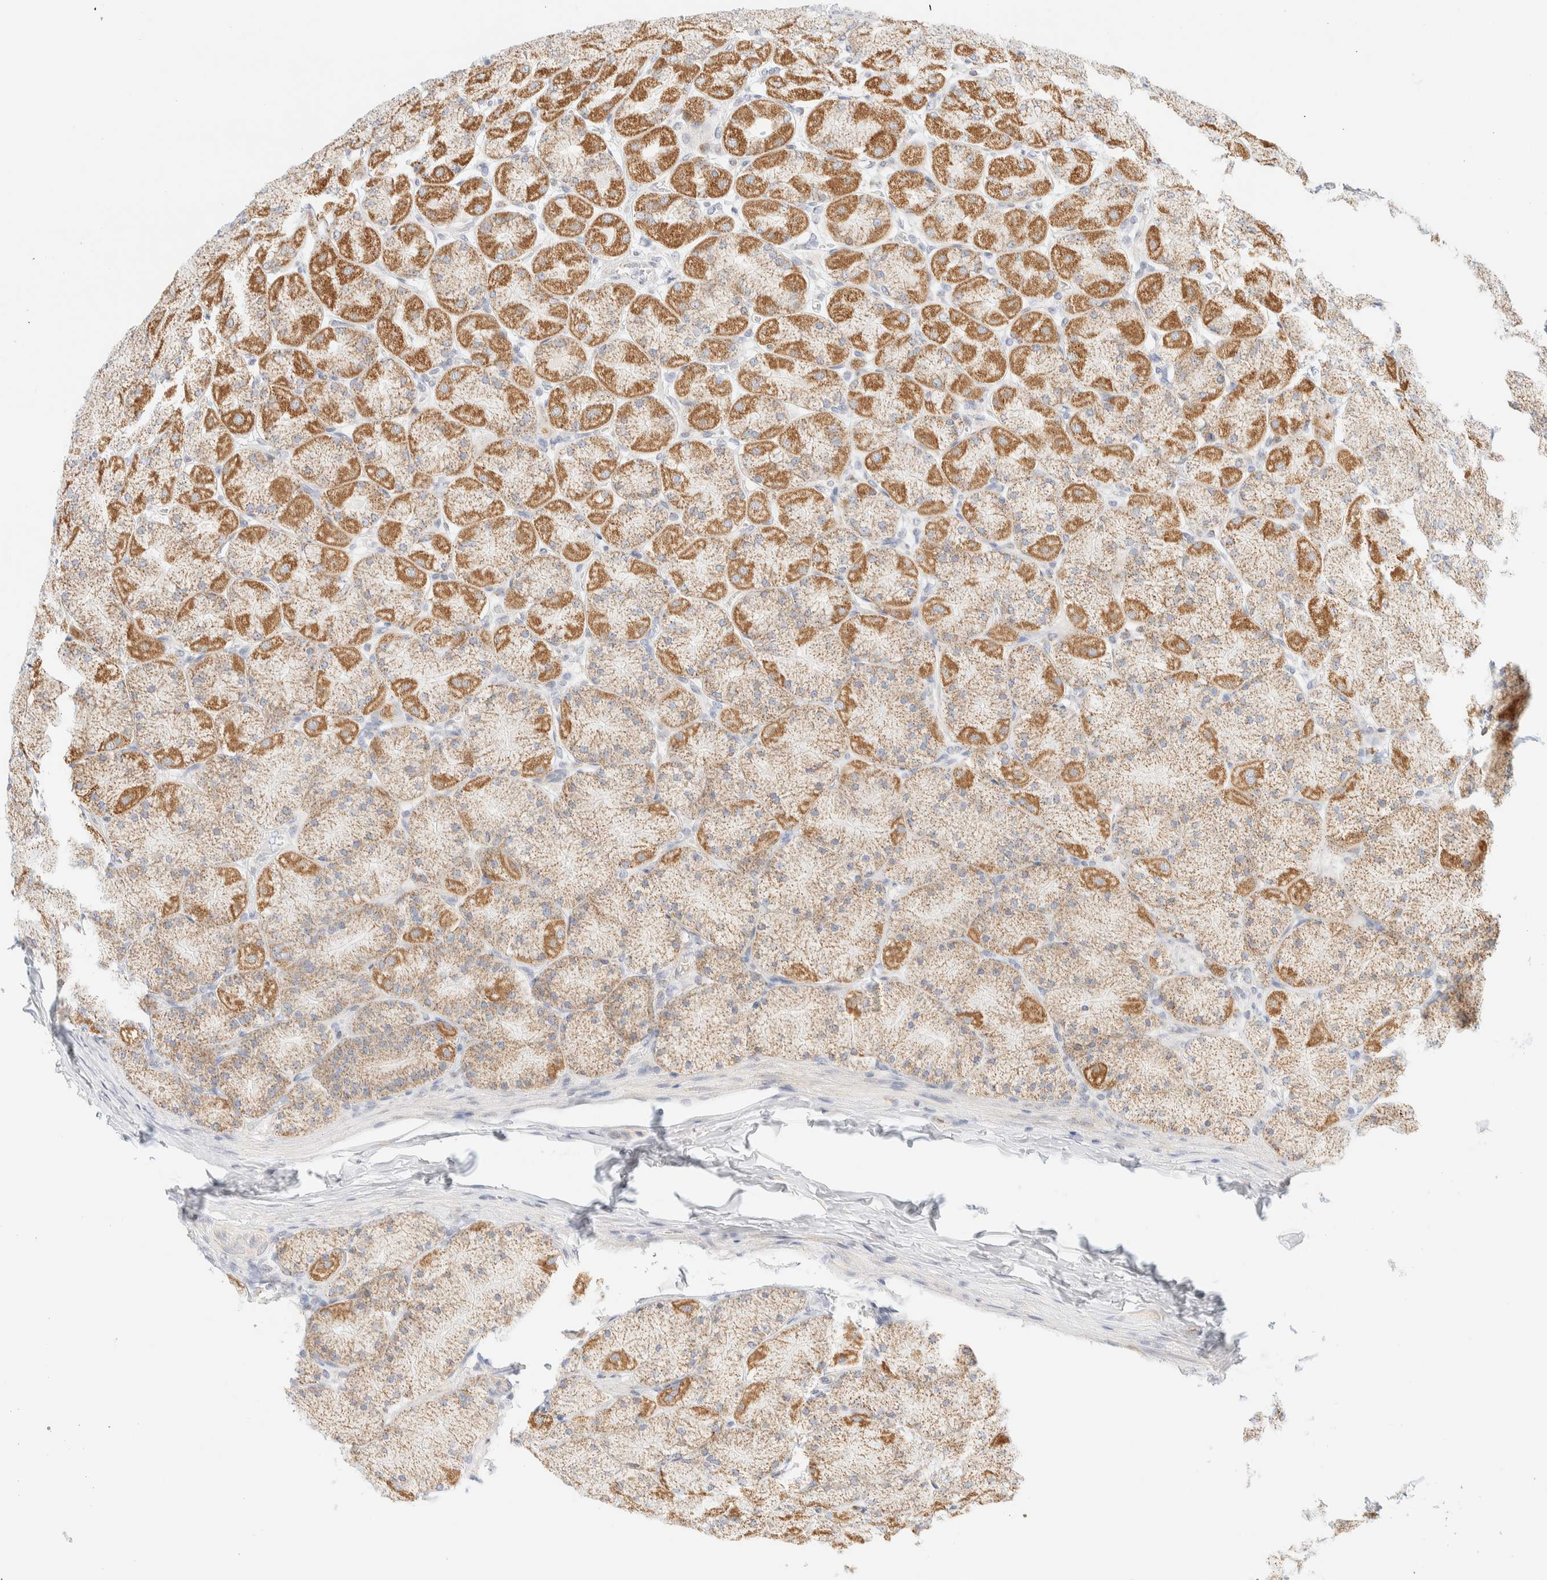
{"staining": {"intensity": "moderate", "quantity": ">75%", "location": "cytoplasmic/membranous"}, "tissue": "stomach", "cell_type": "Glandular cells", "image_type": "normal", "snomed": [{"axis": "morphology", "description": "Normal tissue, NOS"}, {"axis": "topography", "description": "Stomach, upper"}], "caption": "Unremarkable stomach demonstrates moderate cytoplasmic/membranous expression in approximately >75% of glandular cells, visualized by immunohistochemistry. The protein is stained brown, and the nuclei are stained in blue (DAB (3,3'-diaminobenzidine) IHC with brightfield microscopy, high magnification).", "gene": "PPM1K", "patient": {"sex": "female", "age": 56}}